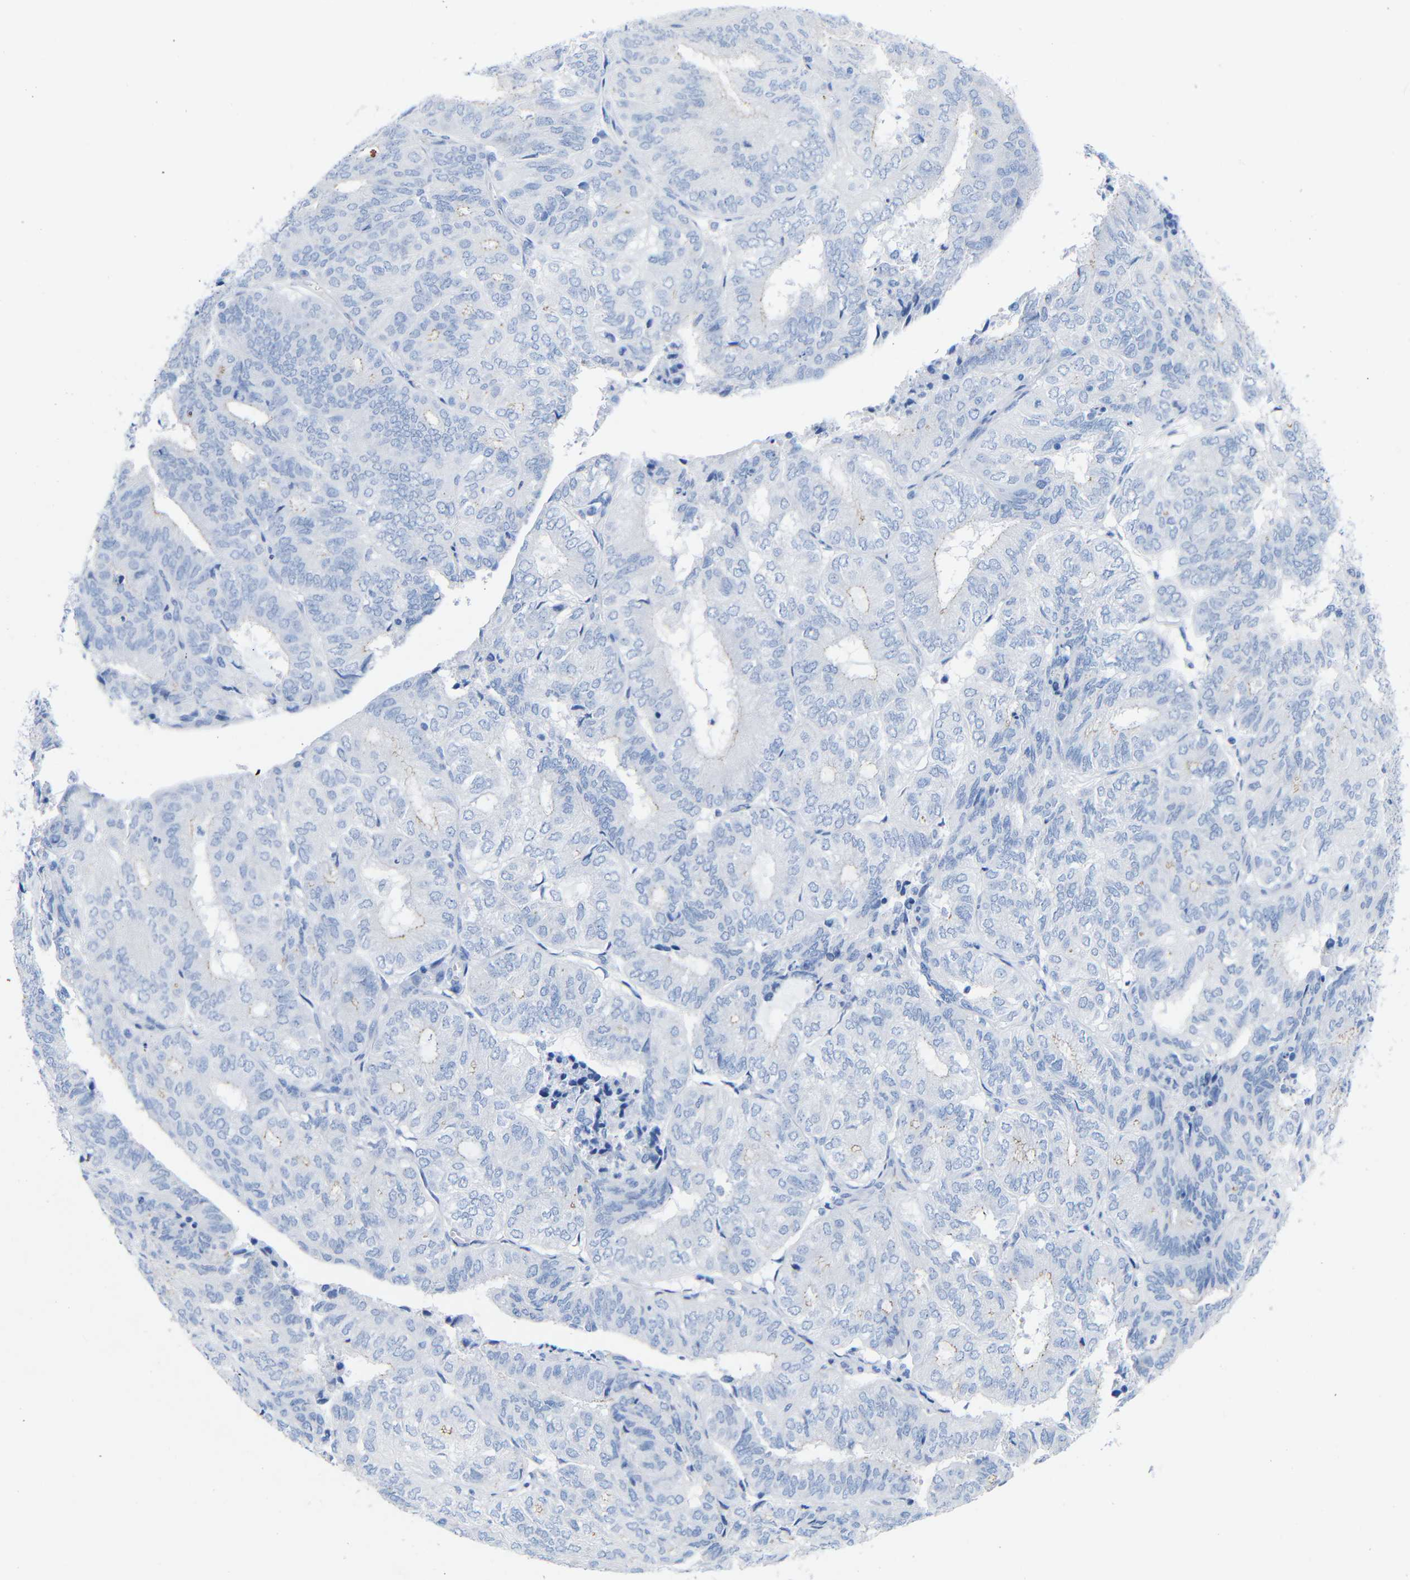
{"staining": {"intensity": "weak", "quantity": "<25%", "location": "cytoplasmic/membranous"}, "tissue": "endometrial cancer", "cell_type": "Tumor cells", "image_type": "cancer", "snomed": [{"axis": "morphology", "description": "Adenocarcinoma, NOS"}, {"axis": "topography", "description": "Uterus"}], "caption": "DAB (3,3'-diaminobenzidine) immunohistochemical staining of endometrial adenocarcinoma reveals no significant positivity in tumor cells.", "gene": "CGNL1", "patient": {"sex": "female", "age": 60}}